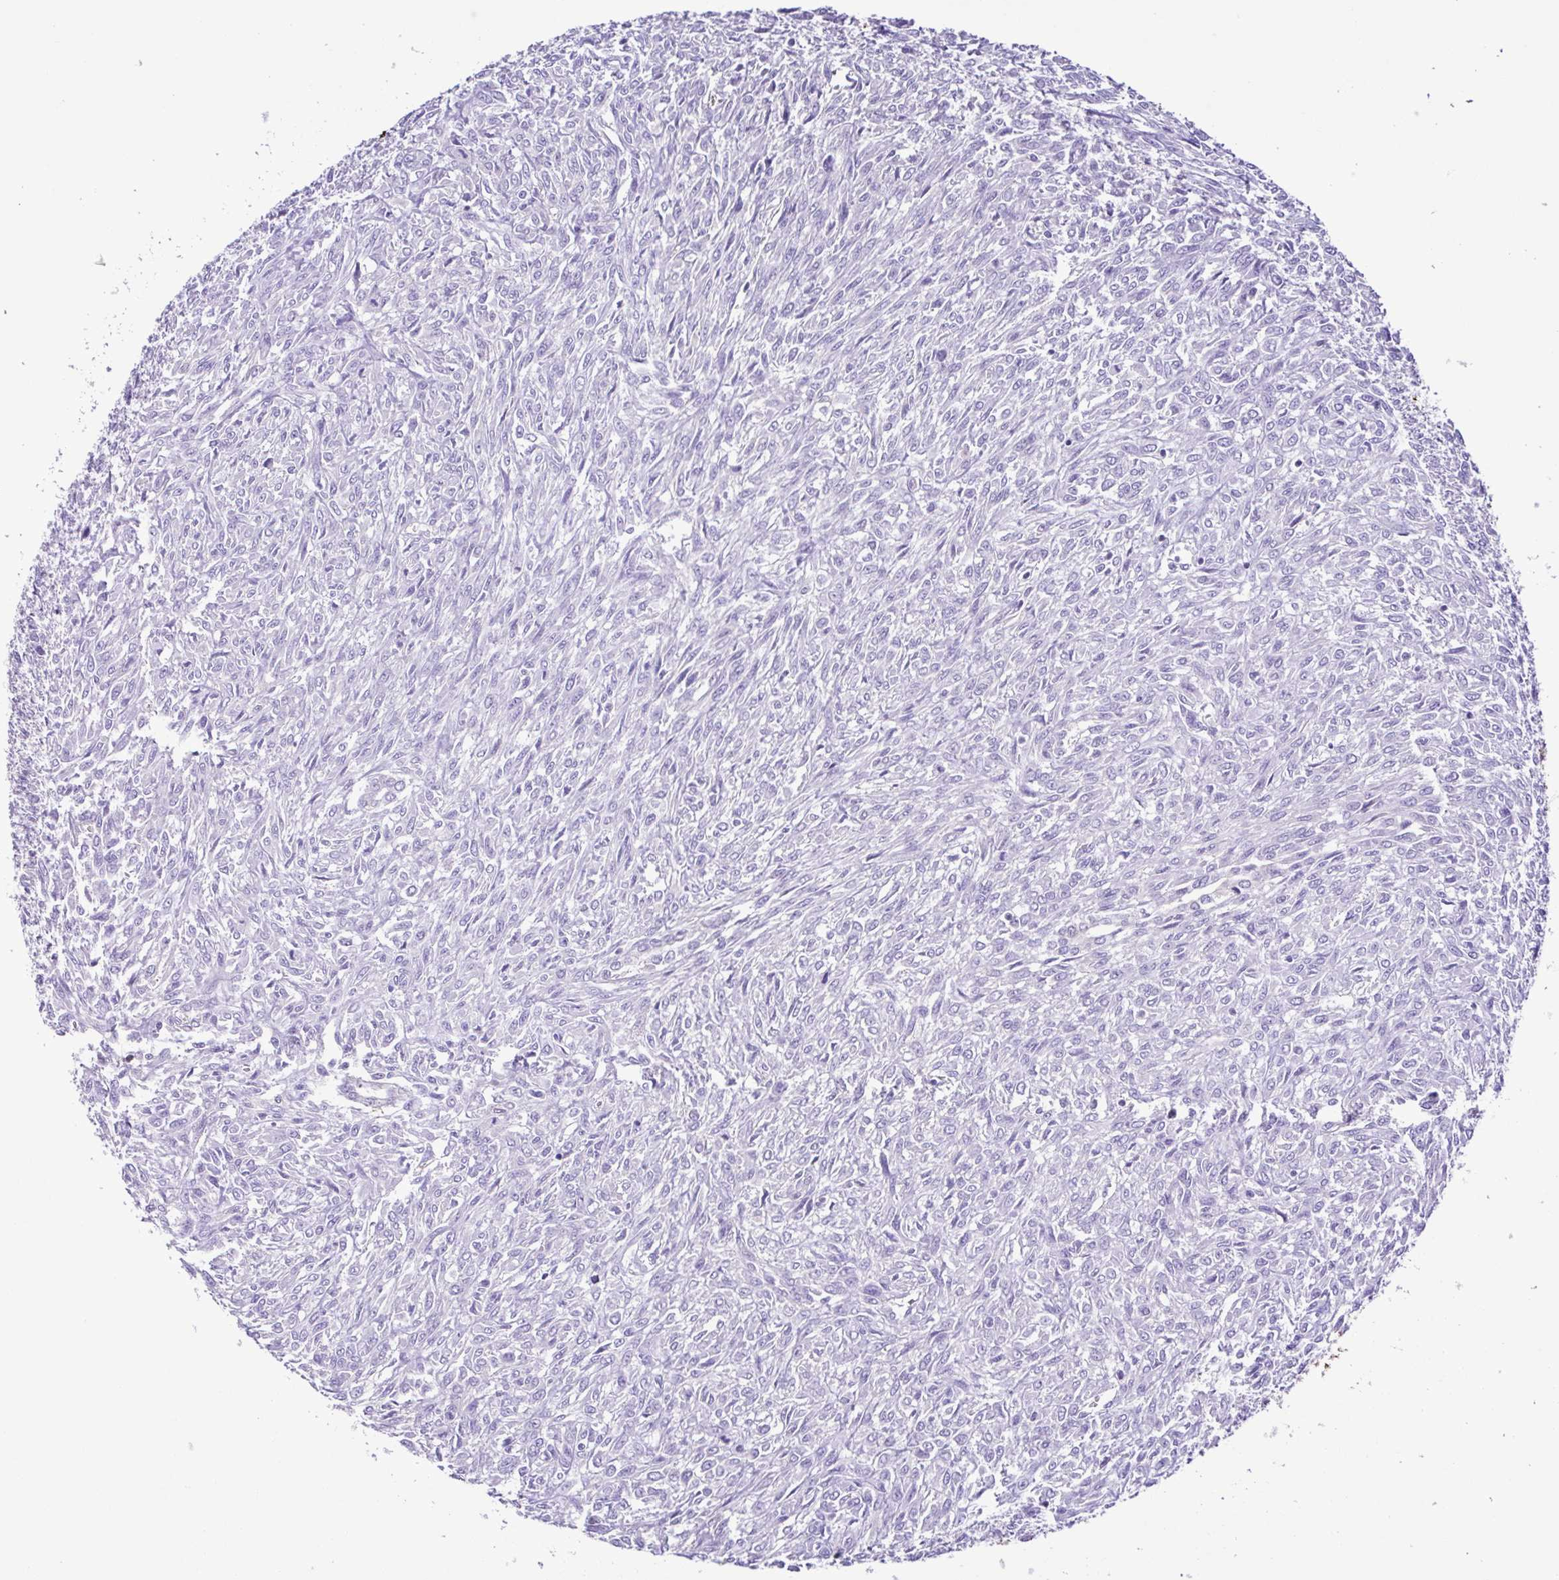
{"staining": {"intensity": "negative", "quantity": "none", "location": "none"}, "tissue": "renal cancer", "cell_type": "Tumor cells", "image_type": "cancer", "snomed": [{"axis": "morphology", "description": "Adenocarcinoma, NOS"}, {"axis": "topography", "description": "Kidney"}], "caption": "Human adenocarcinoma (renal) stained for a protein using immunohistochemistry demonstrates no expression in tumor cells.", "gene": "CYP17A1", "patient": {"sex": "male", "age": 58}}